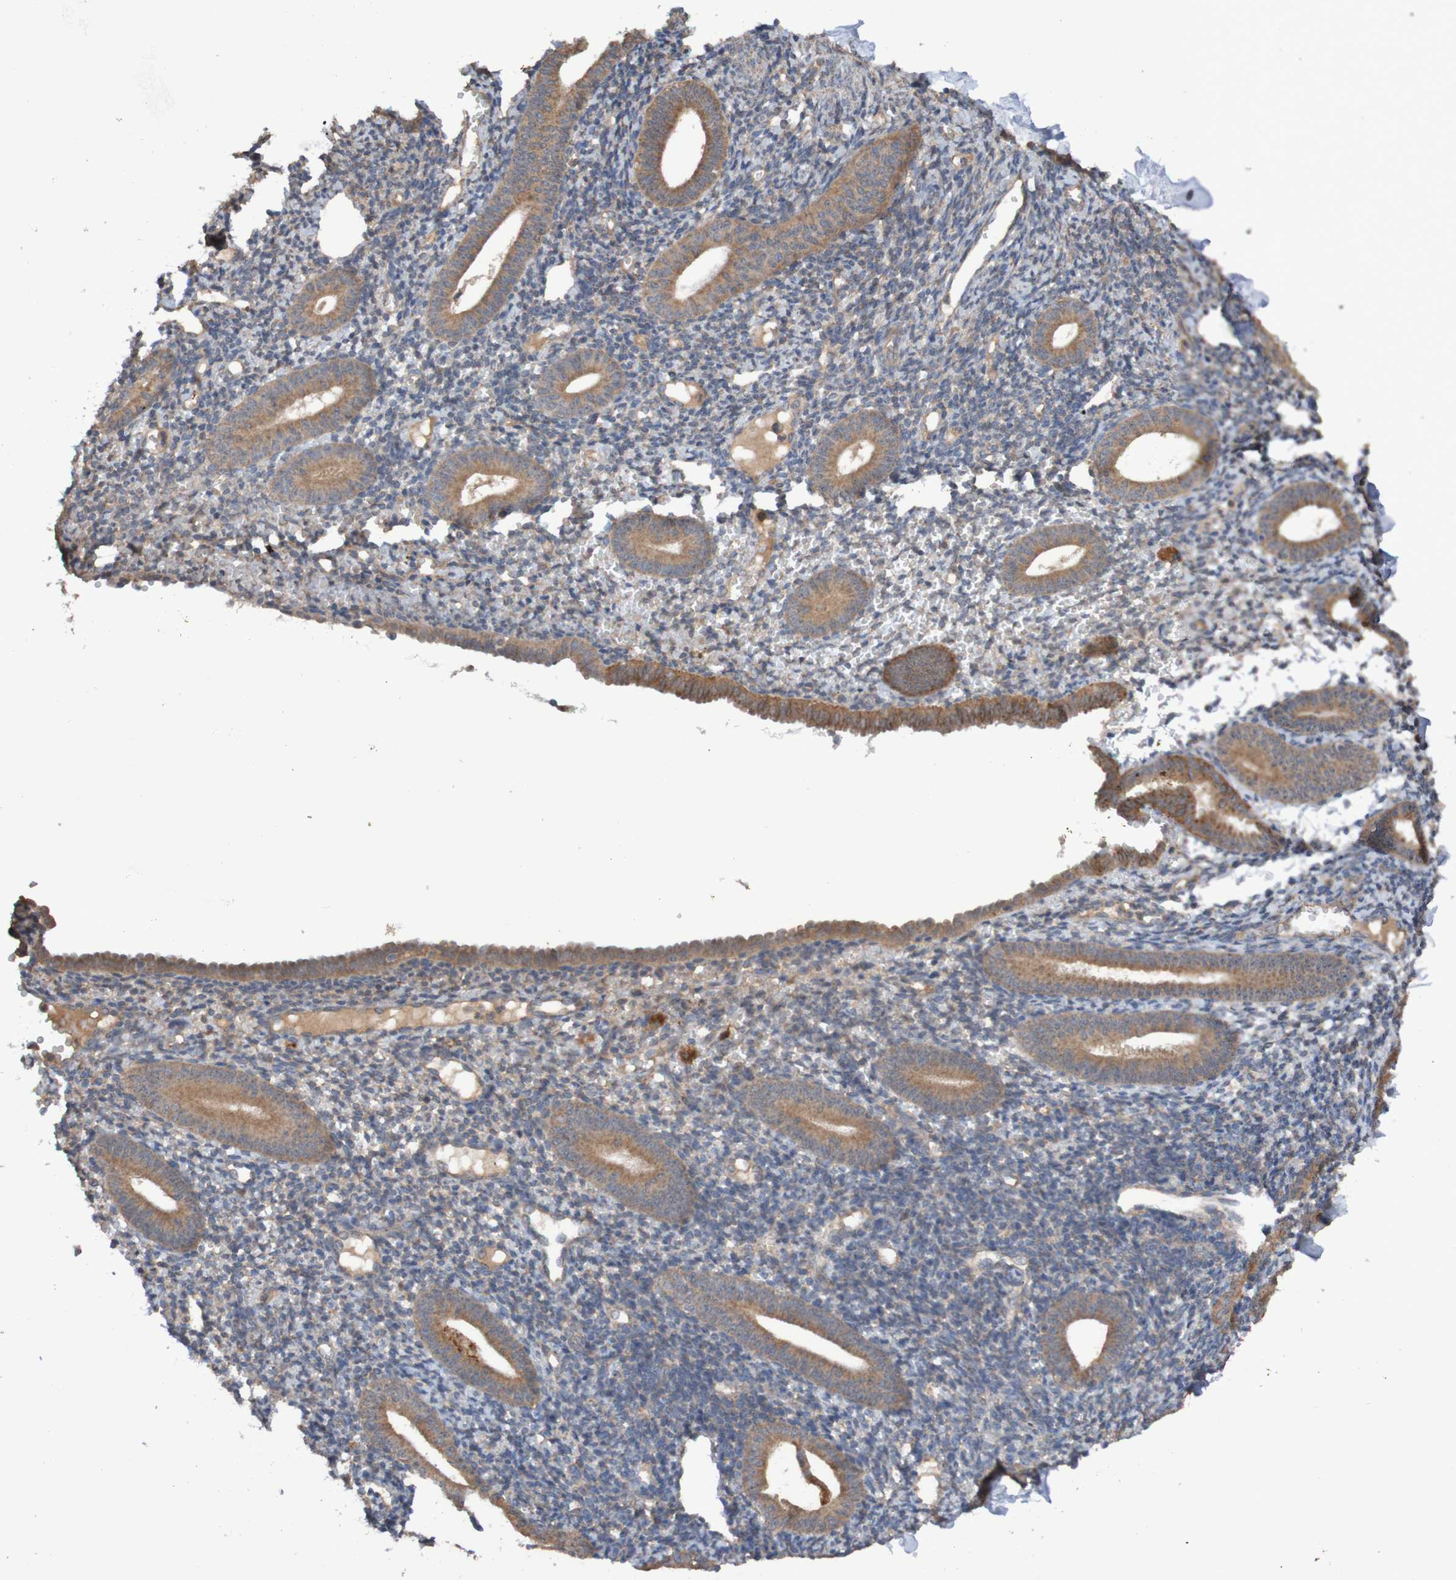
{"staining": {"intensity": "weak", "quantity": "<25%", "location": "cytoplasmic/membranous"}, "tissue": "endometrium", "cell_type": "Cells in endometrial stroma", "image_type": "normal", "snomed": [{"axis": "morphology", "description": "Normal tissue, NOS"}, {"axis": "topography", "description": "Endometrium"}], "caption": "Immunohistochemical staining of normal endometrium exhibits no significant positivity in cells in endometrial stroma.", "gene": "PHYH", "patient": {"sex": "female", "age": 50}}